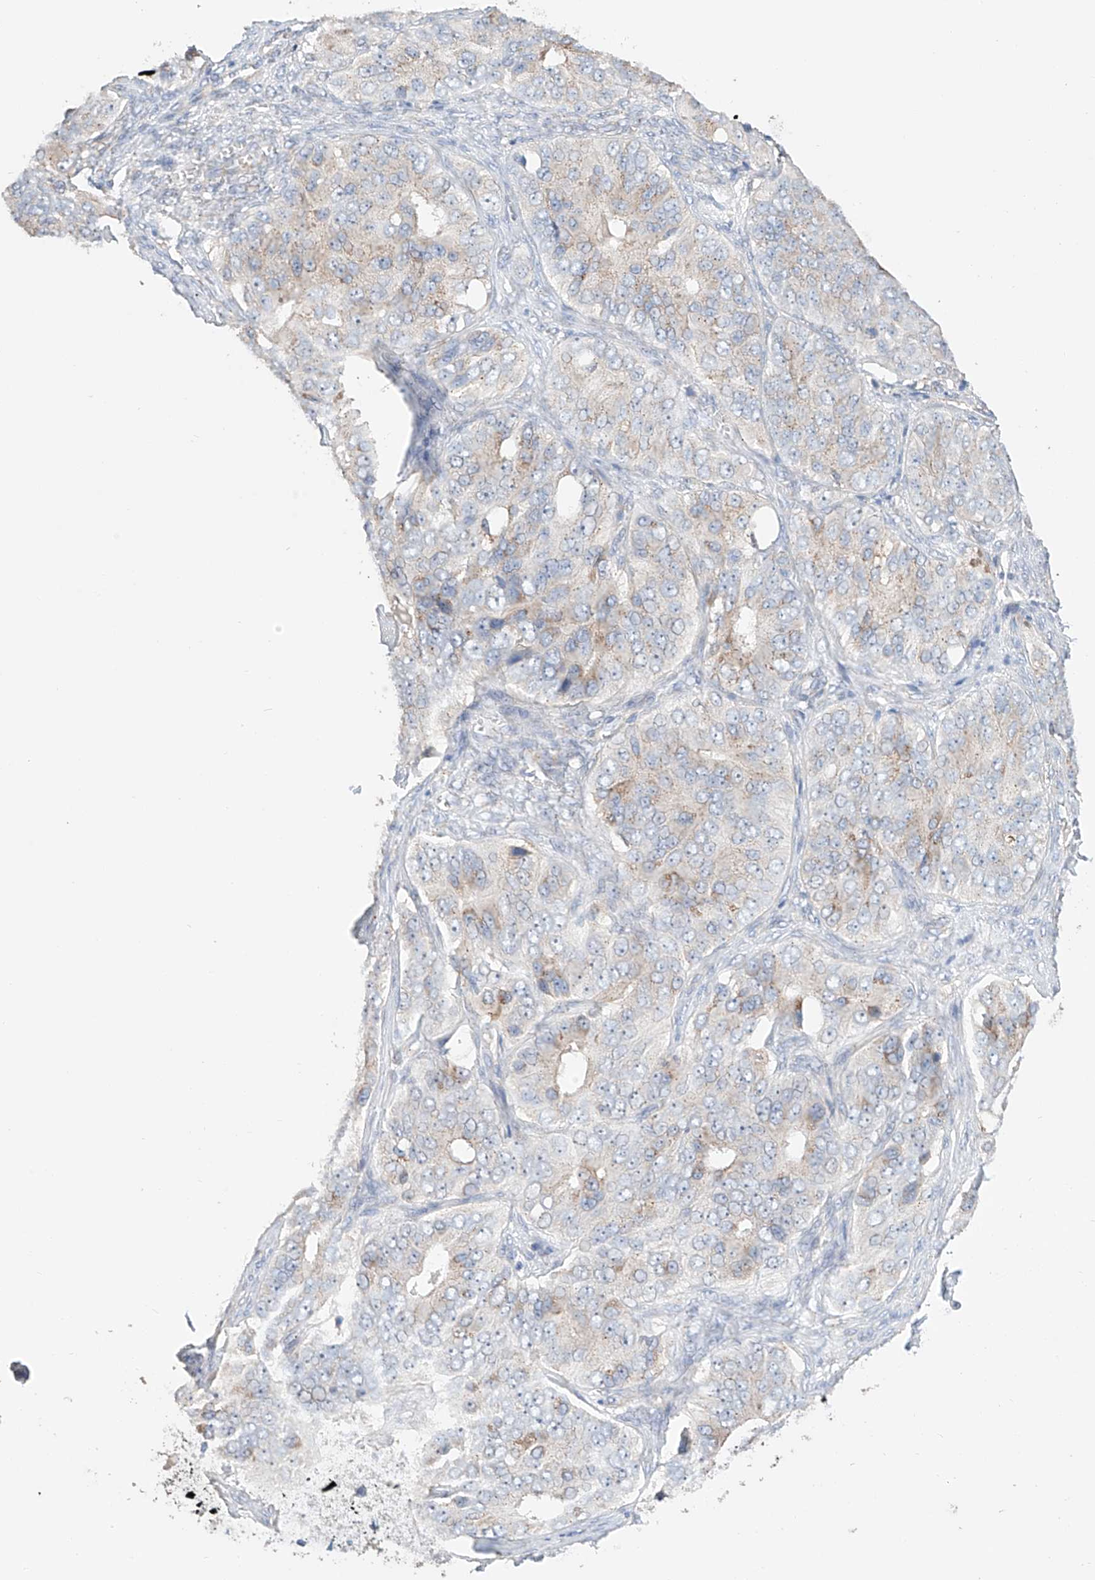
{"staining": {"intensity": "weak", "quantity": "<25%", "location": "cytoplasmic/membranous"}, "tissue": "ovarian cancer", "cell_type": "Tumor cells", "image_type": "cancer", "snomed": [{"axis": "morphology", "description": "Carcinoma, endometroid"}, {"axis": "topography", "description": "Ovary"}], "caption": "High power microscopy image of an immunohistochemistry (IHC) image of endometroid carcinoma (ovarian), revealing no significant positivity in tumor cells.", "gene": "MOSPD1", "patient": {"sex": "female", "age": 51}}